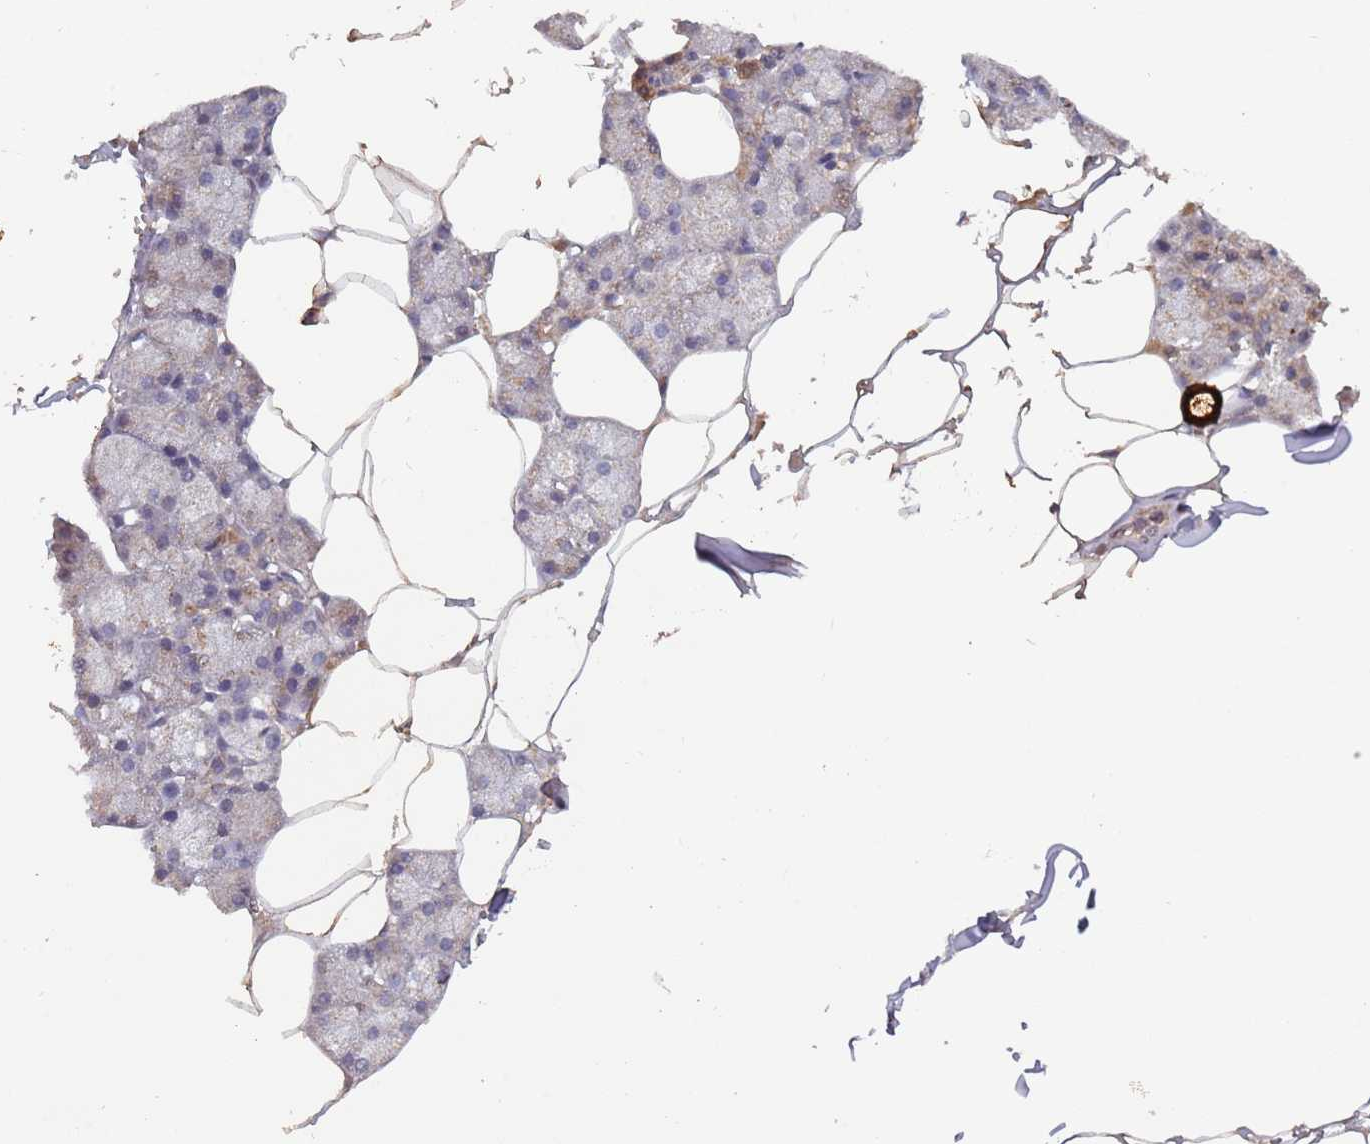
{"staining": {"intensity": "moderate", "quantity": "<25%", "location": "cytoplasmic/membranous,nuclear"}, "tissue": "salivary gland", "cell_type": "Glandular cells", "image_type": "normal", "snomed": [{"axis": "morphology", "description": "Normal tissue, NOS"}, {"axis": "topography", "description": "Salivary gland"}], "caption": "Immunohistochemical staining of normal salivary gland demonstrates low levels of moderate cytoplasmic/membranous,nuclear positivity in about <25% of glandular cells.", "gene": "FRAT1", "patient": {"sex": "male", "age": 62}}